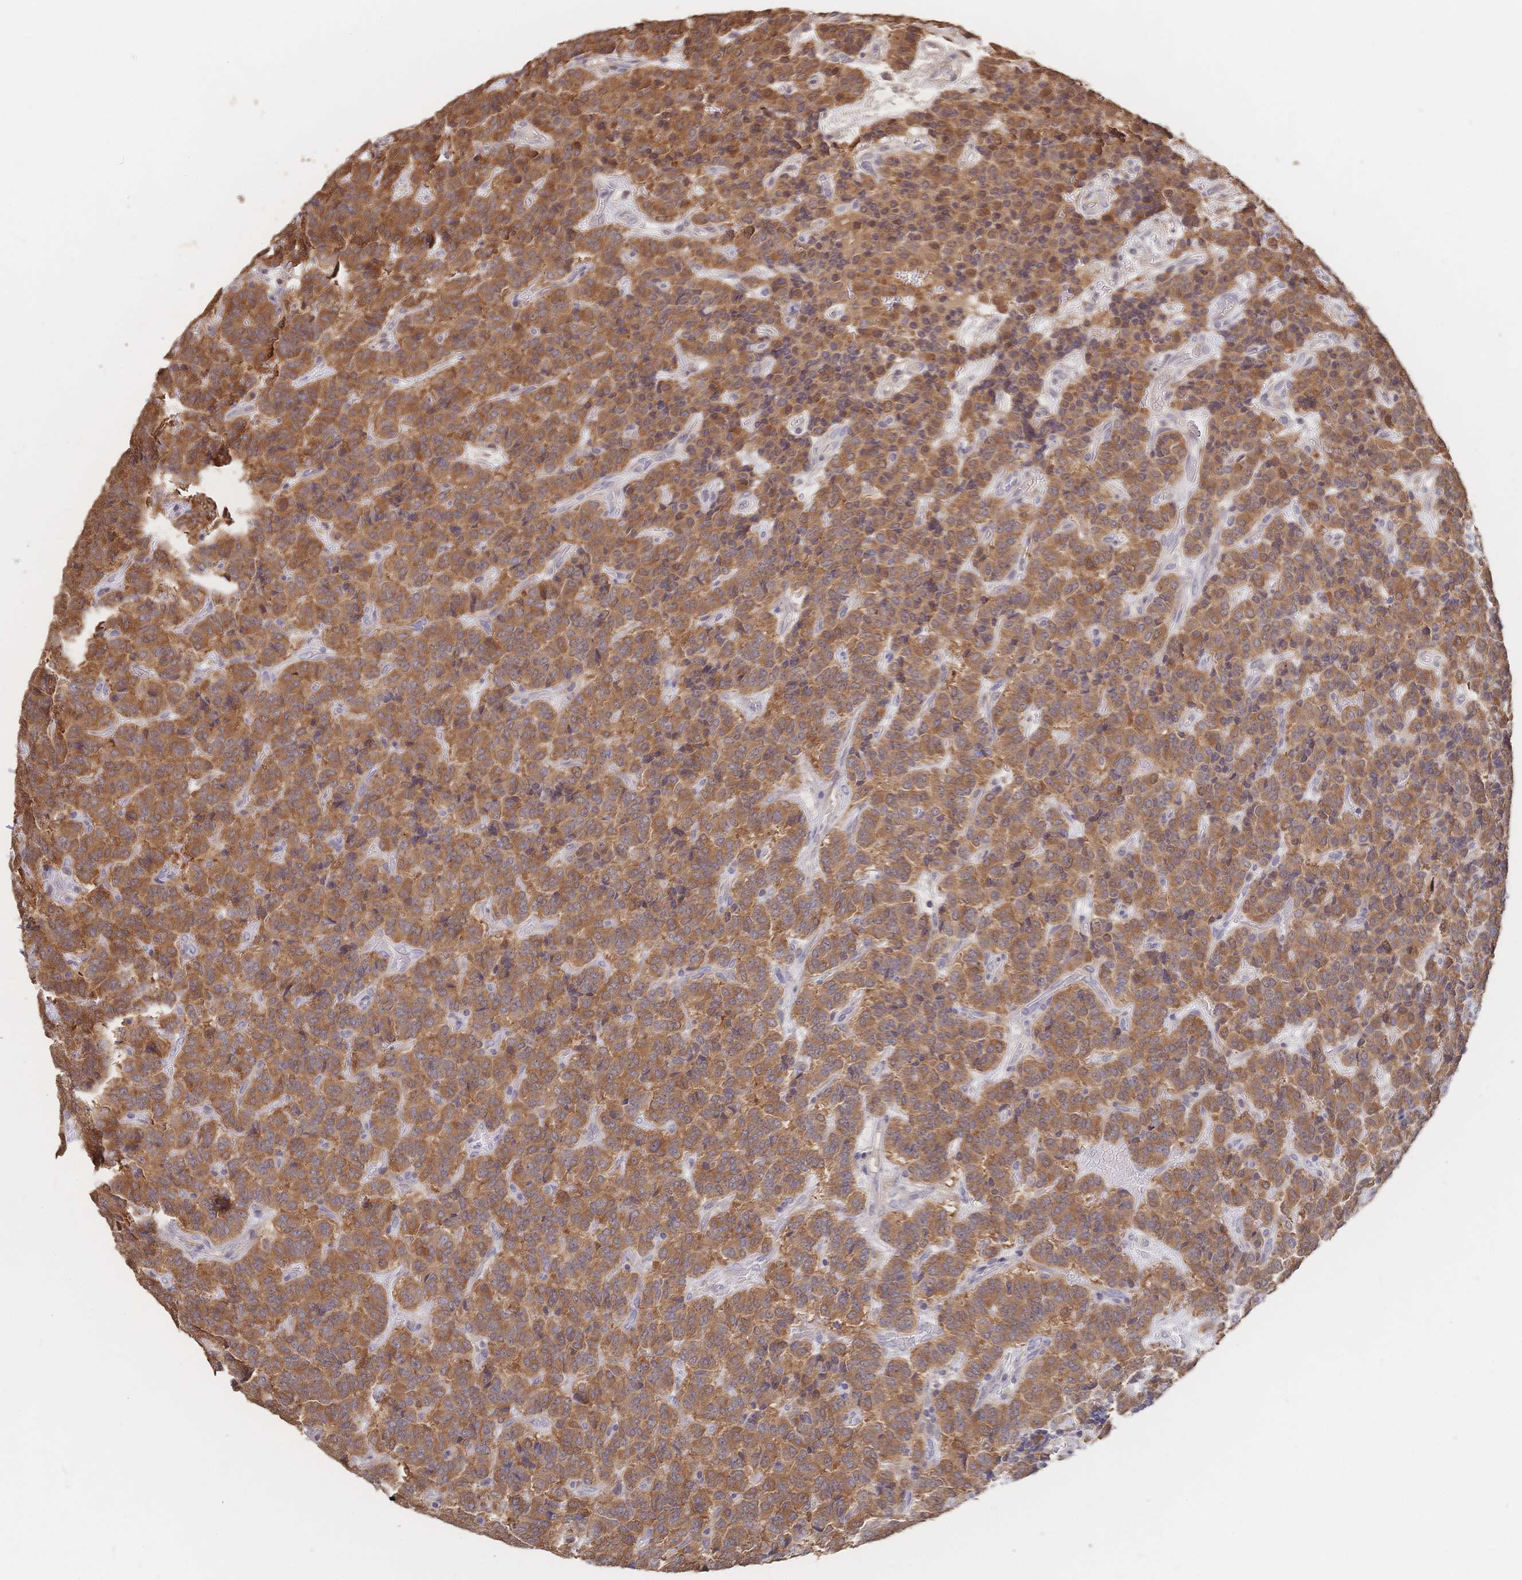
{"staining": {"intensity": "moderate", "quantity": ">75%", "location": "cytoplasmic/membranous"}, "tissue": "carcinoid", "cell_type": "Tumor cells", "image_type": "cancer", "snomed": [{"axis": "morphology", "description": "Carcinoid, malignant, NOS"}, {"axis": "topography", "description": "Pancreas"}], "caption": "High-power microscopy captured an immunohistochemistry (IHC) image of carcinoid, revealing moderate cytoplasmic/membranous positivity in about >75% of tumor cells. (DAB IHC, brown staining for protein, blue staining for nuclei).", "gene": "DNAJA4", "patient": {"sex": "male", "age": 36}}